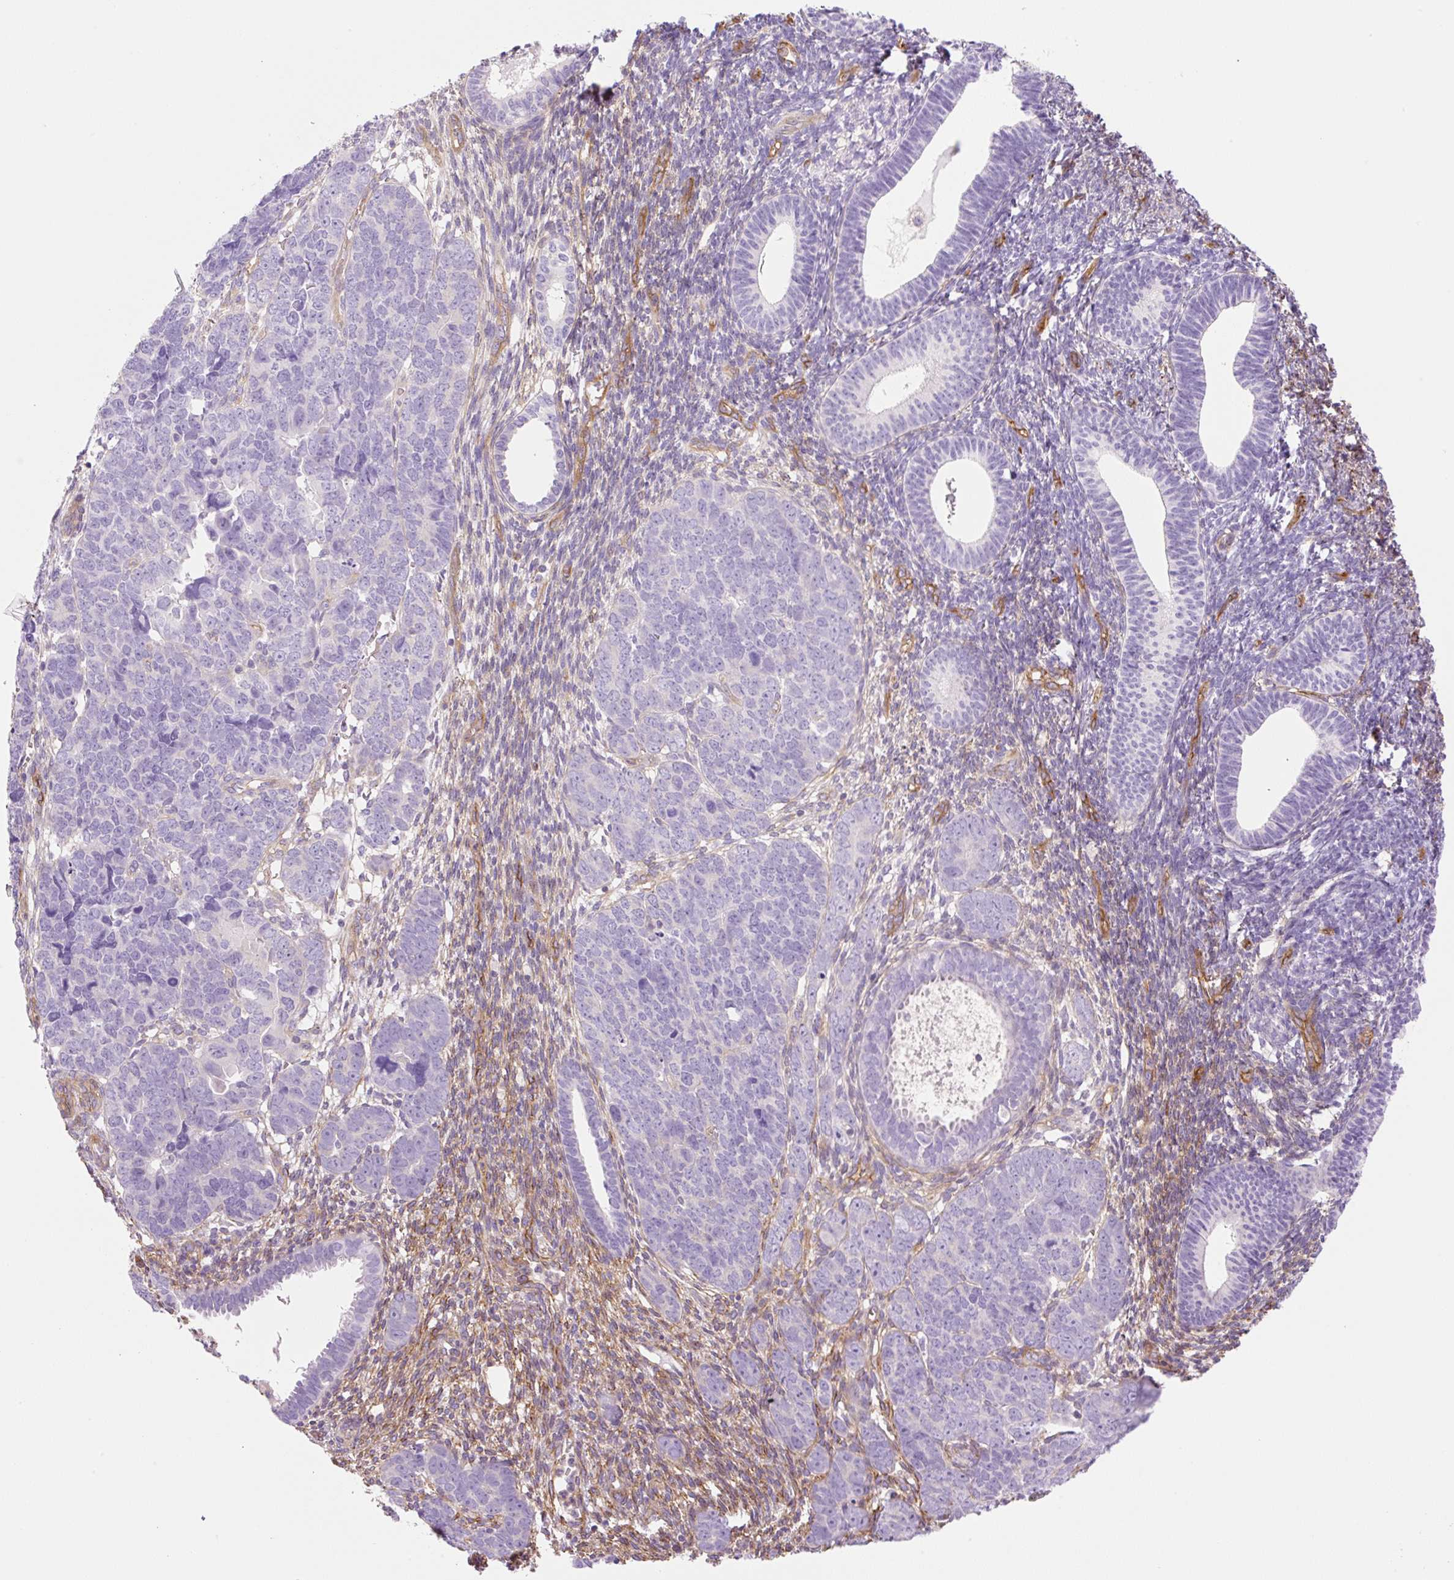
{"staining": {"intensity": "negative", "quantity": "none", "location": "none"}, "tissue": "endometrial cancer", "cell_type": "Tumor cells", "image_type": "cancer", "snomed": [{"axis": "morphology", "description": "Adenocarcinoma, NOS"}, {"axis": "topography", "description": "Endometrium"}], "caption": "The photomicrograph displays no staining of tumor cells in endometrial cancer.", "gene": "EHD3", "patient": {"sex": "female", "age": 82}}